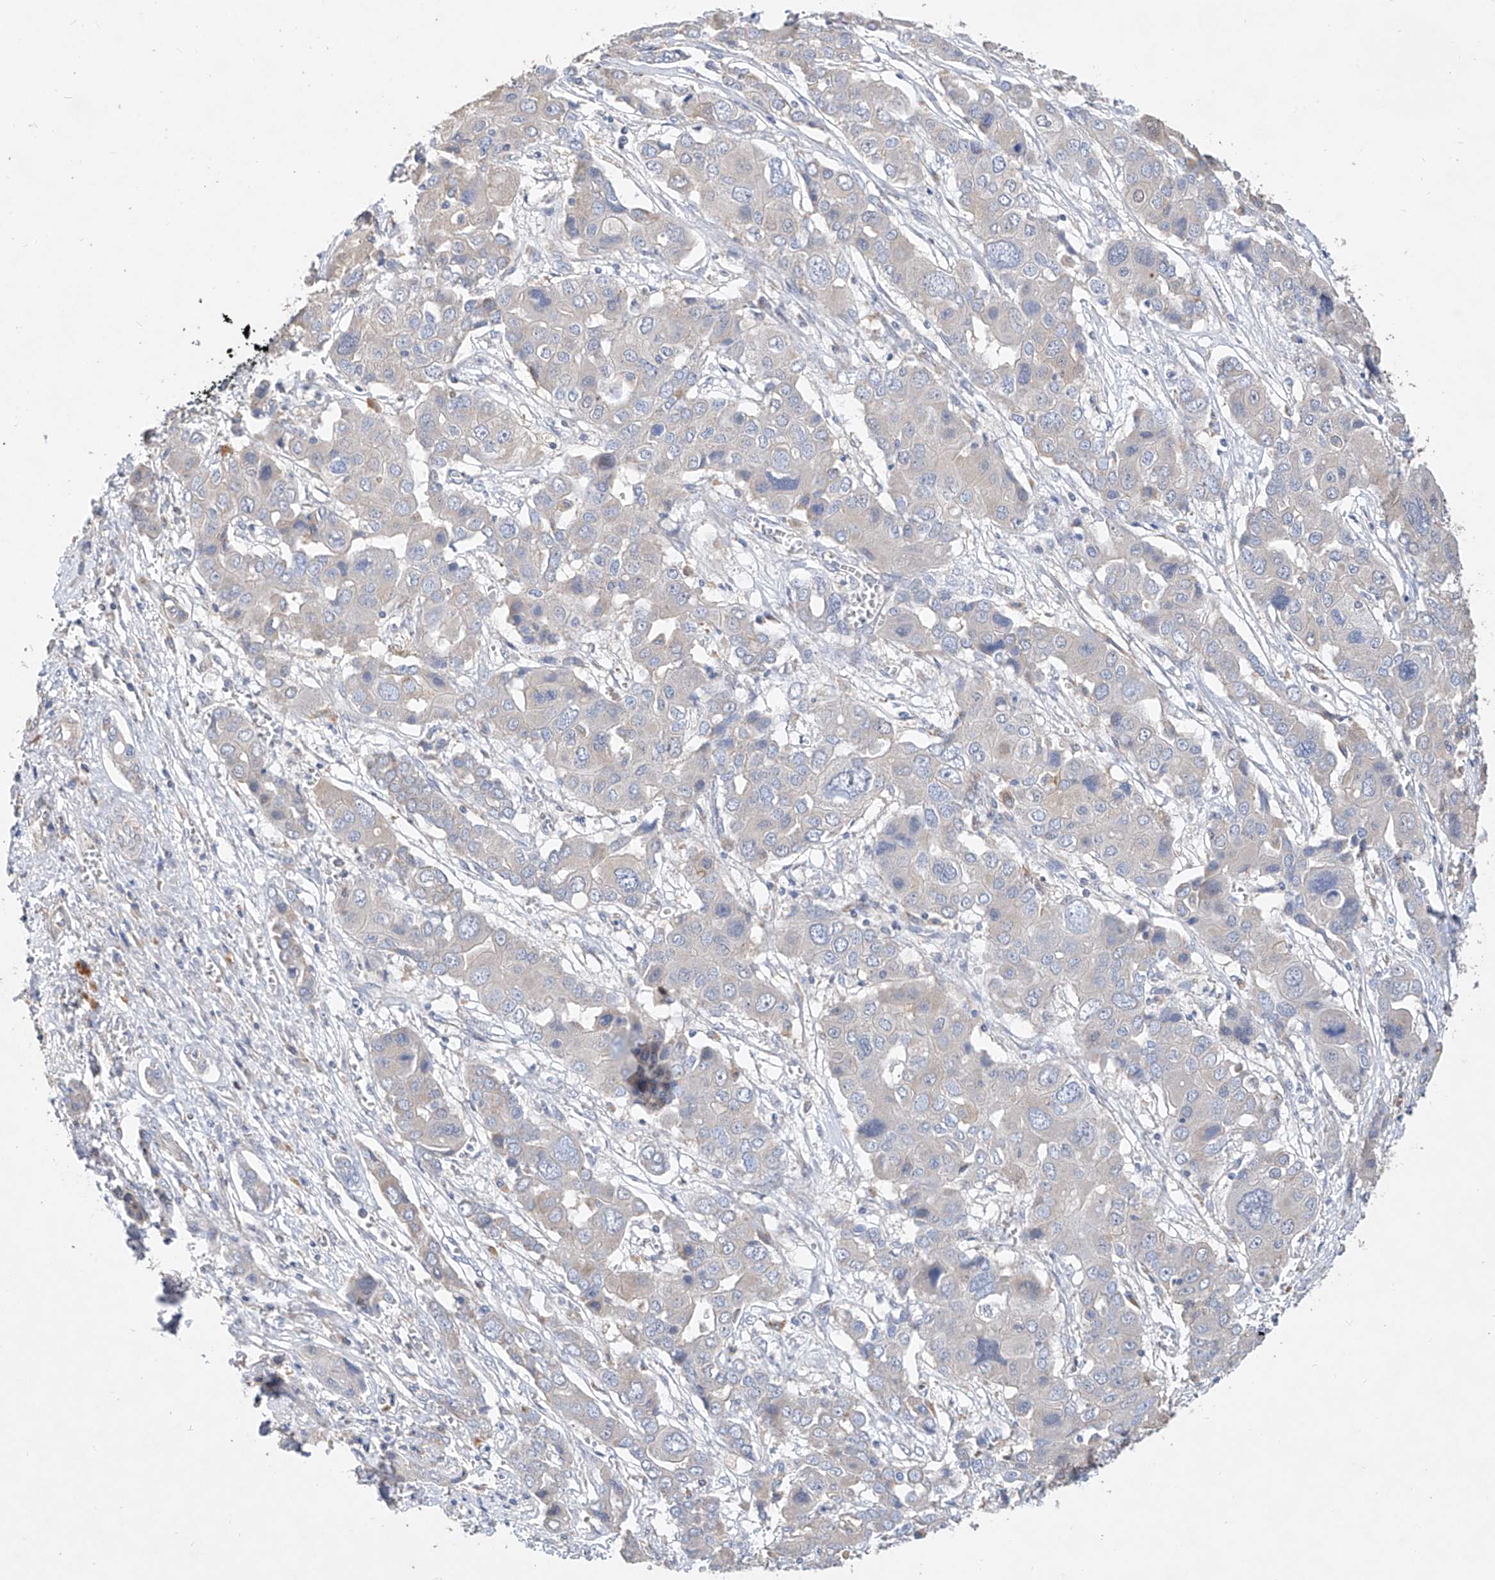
{"staining": {"intensity": "negative", "quantity": "none", "location": "none"}, "tissue": "liver cancer", "cell_type": "Tumor cells", "image_type": "cancer", "snomed": [{"axis": "morphology", "description": "Cholangiocarcinoma"}, {"axis": "topography", "description": "Liver"}], "caption": "IHC image of neoplastic tissue: liver cholangiocarcinoma stained with DAB reveals no significant protein positivity in tumor cells. (DAB immunohistochemistry (IHC) visualized using brightfield microscopy, high magnification).", "gene": "AMD1", "patient": {"sex": "male", "age": 67}}